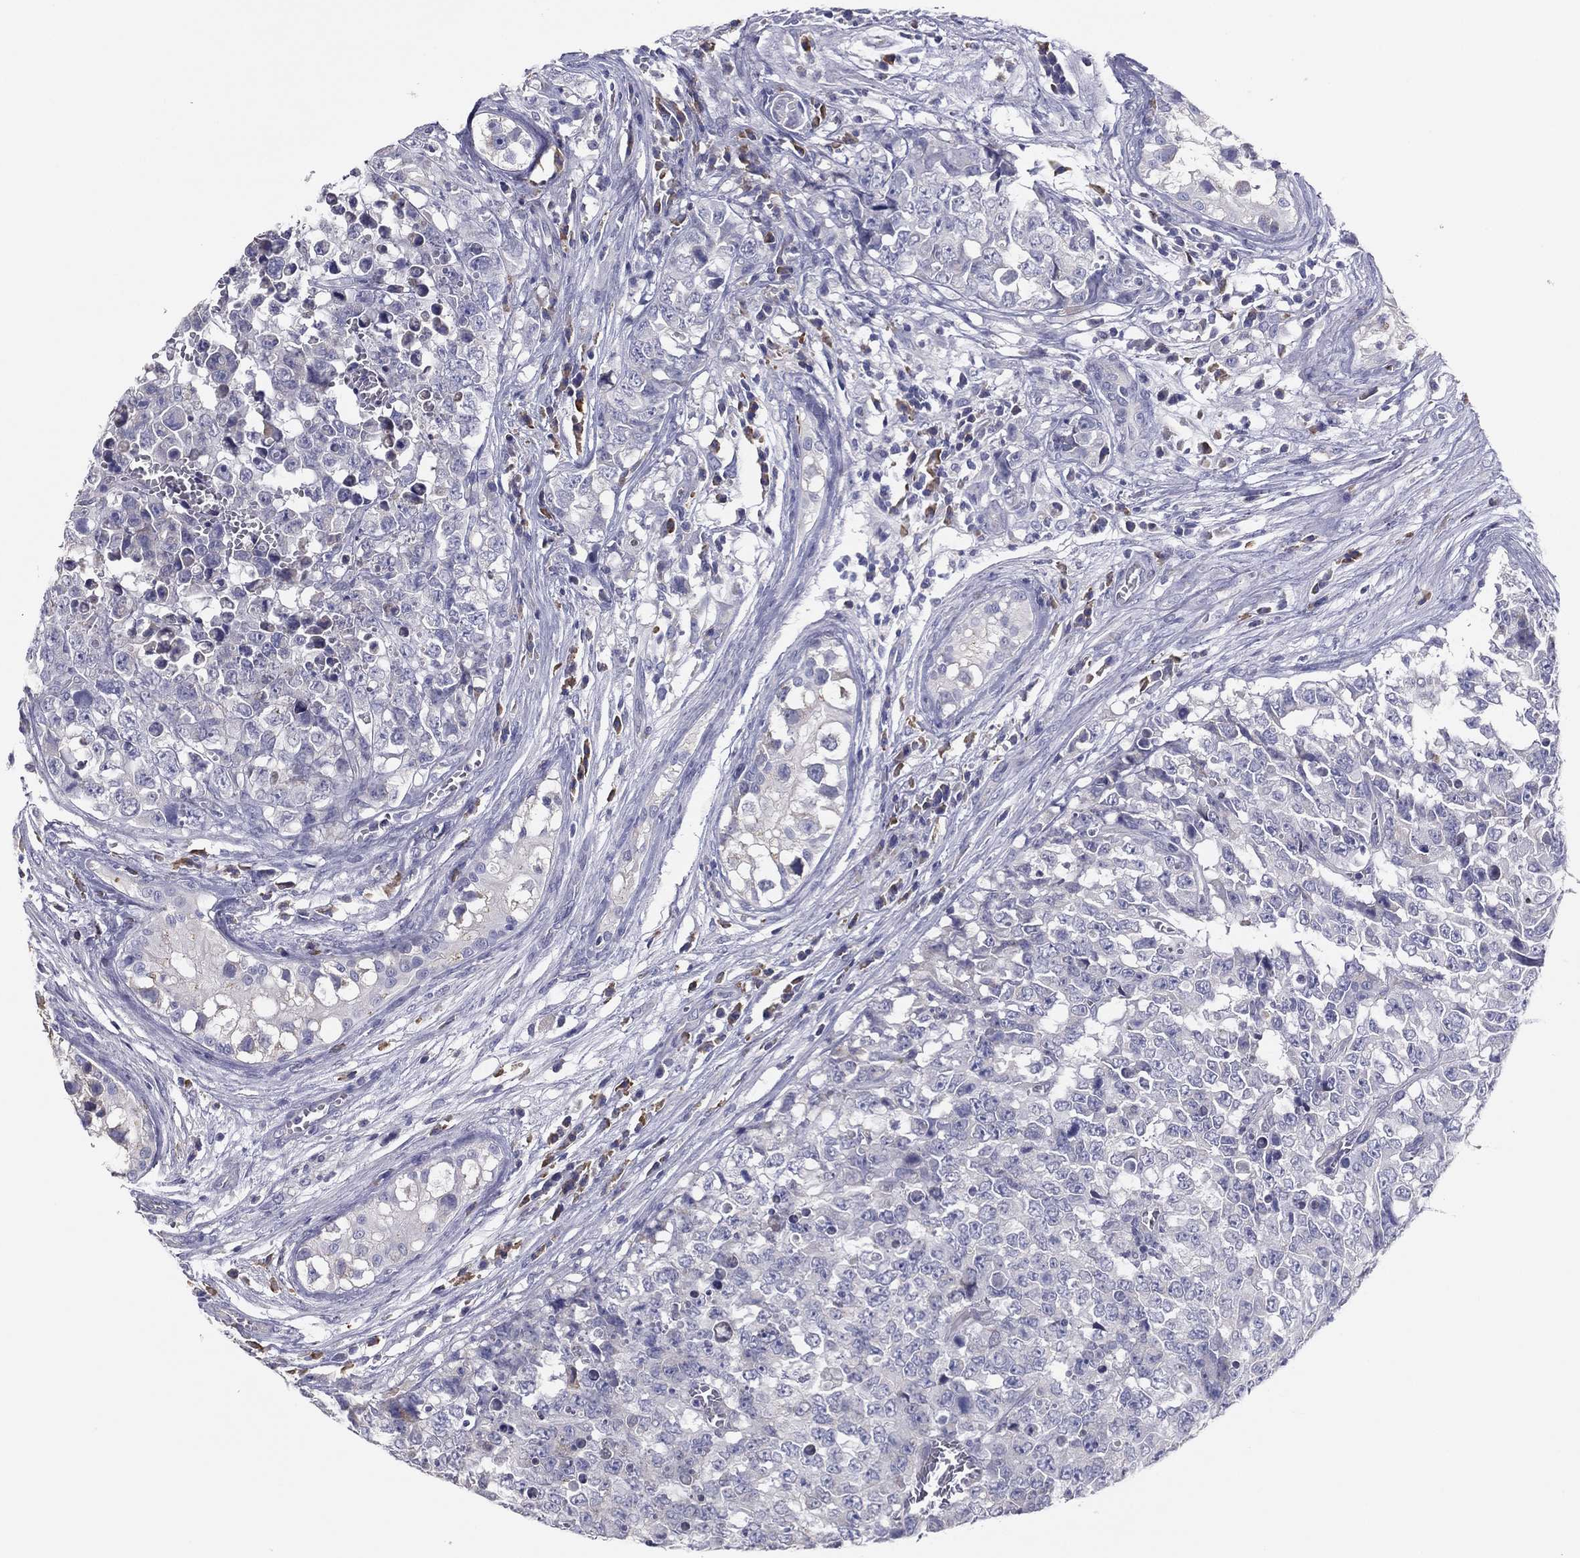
{"staining": {"intensity": "negative", "quantity": "none", "location": "none"}, "tissue": "testis cancer", "cell_type": "Tumor cells", "image_type": "cancer", "snomed": [{"axis": "morphology", "description": "Carcinoma, Embryonal, NOS"}, {"axis": "topography", "description": "Testis"}], "caption": "The photomicrograph shows no staining of tumor cells in testis cancer. (Immunohistochemistry, brightfield microscopy, high magnification).", "gene": "GRK7", "patient": {"sex": "male", "age": 23}}